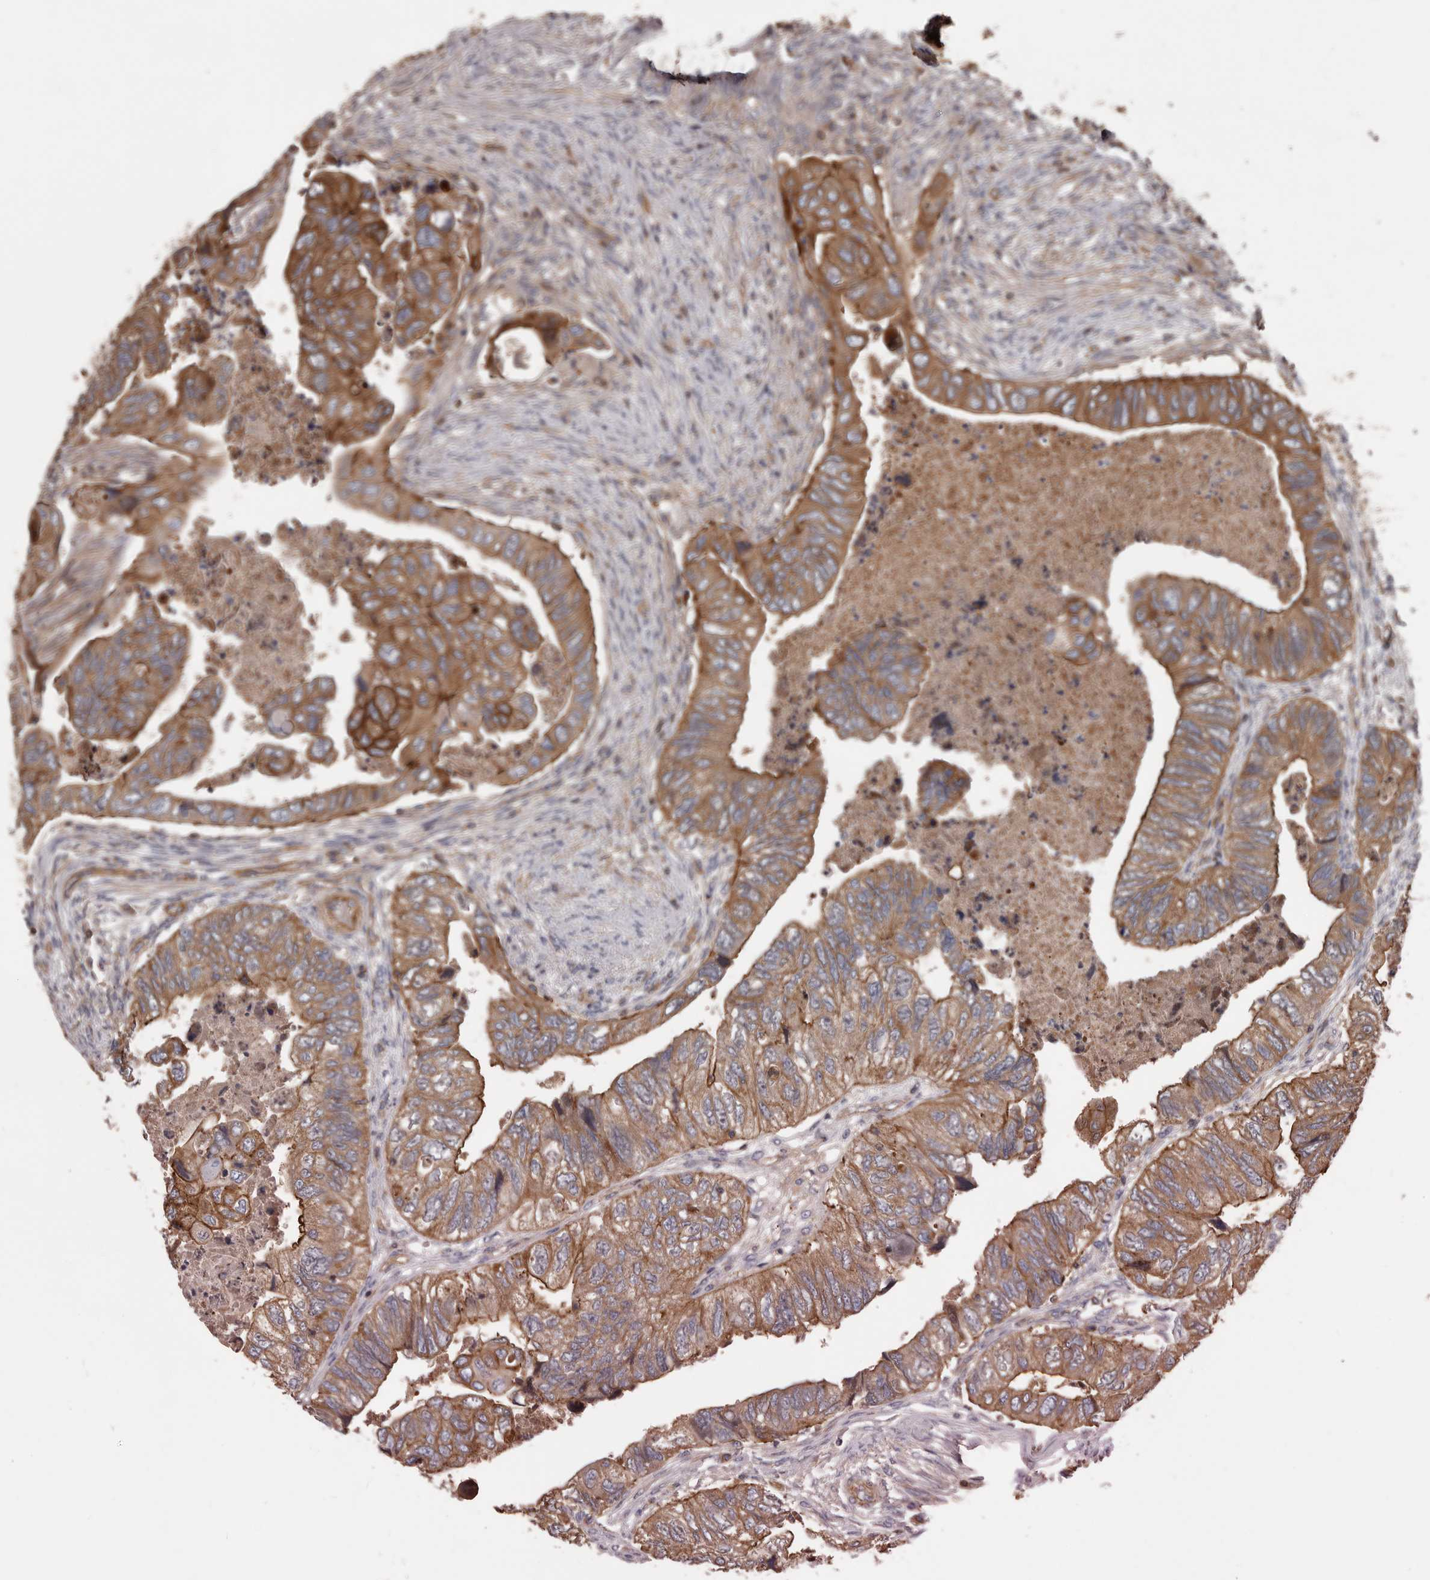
{"staining": {"intensity": "moderate", "quantity": ">75%", "location": "cytoplasmic/membranous"}, "tissue": "colorectal cancer", "cell_type": "Tumor cells", "image_type": "cancer", "snomed": [{"axis": "morphology", "description": "Adenocarcinoma, NOS"}, {"axis": "topography", "description": "Rectum"}], "caption": "An image of colorectal cancer stained for a protein exhibits moderate cytoplasmic/membranous brown staining in tumor cells. The staining is performed using DAB brown chromogen to label protein expression. The nuclei are counter-stained blue using hematoxylin.", "gene": "PNRC2", "patient": {"sex": "male", "age": 63}}